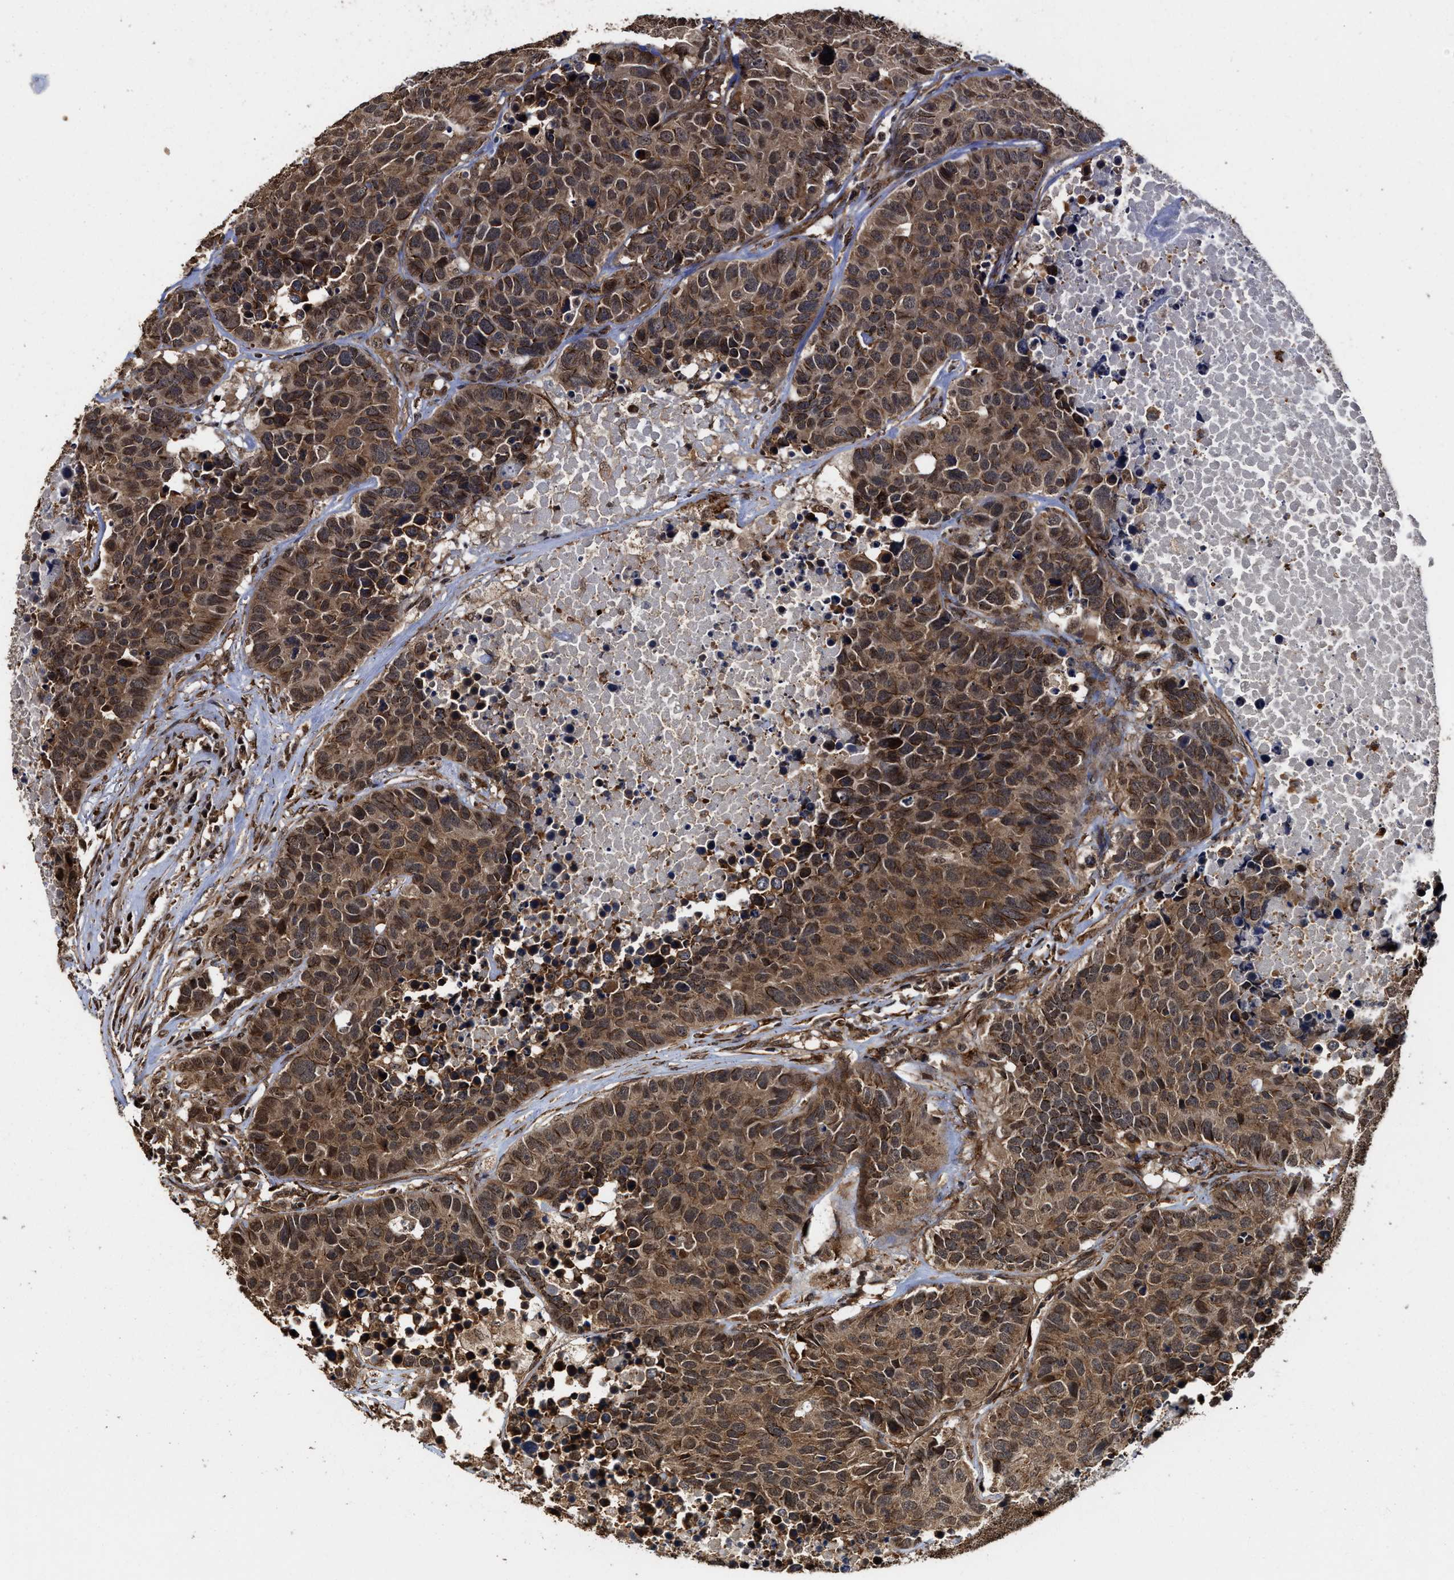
{"staining": {"intensity": "strong", "quantity": ">75%", "location": "cytoplasmic/membranous,nuclear"}, "tissue": "carcinoid", "cell_type": "Tumor cells", "image_type": "cancer", "snomed": [{"axis": "morphology", "description": "Carcinoid, malignant, NOS"}, {"axis": "topography", "description": "Lung"}], "caption": "Immunohistochemistry of carcinoid demonstrates high levels of strong cytoplasmic/membranous and nuclear staining in about >75% of tumor cells.", "gene": "SEPTIN2", "patient": {"sex": "male", "age": 60}}